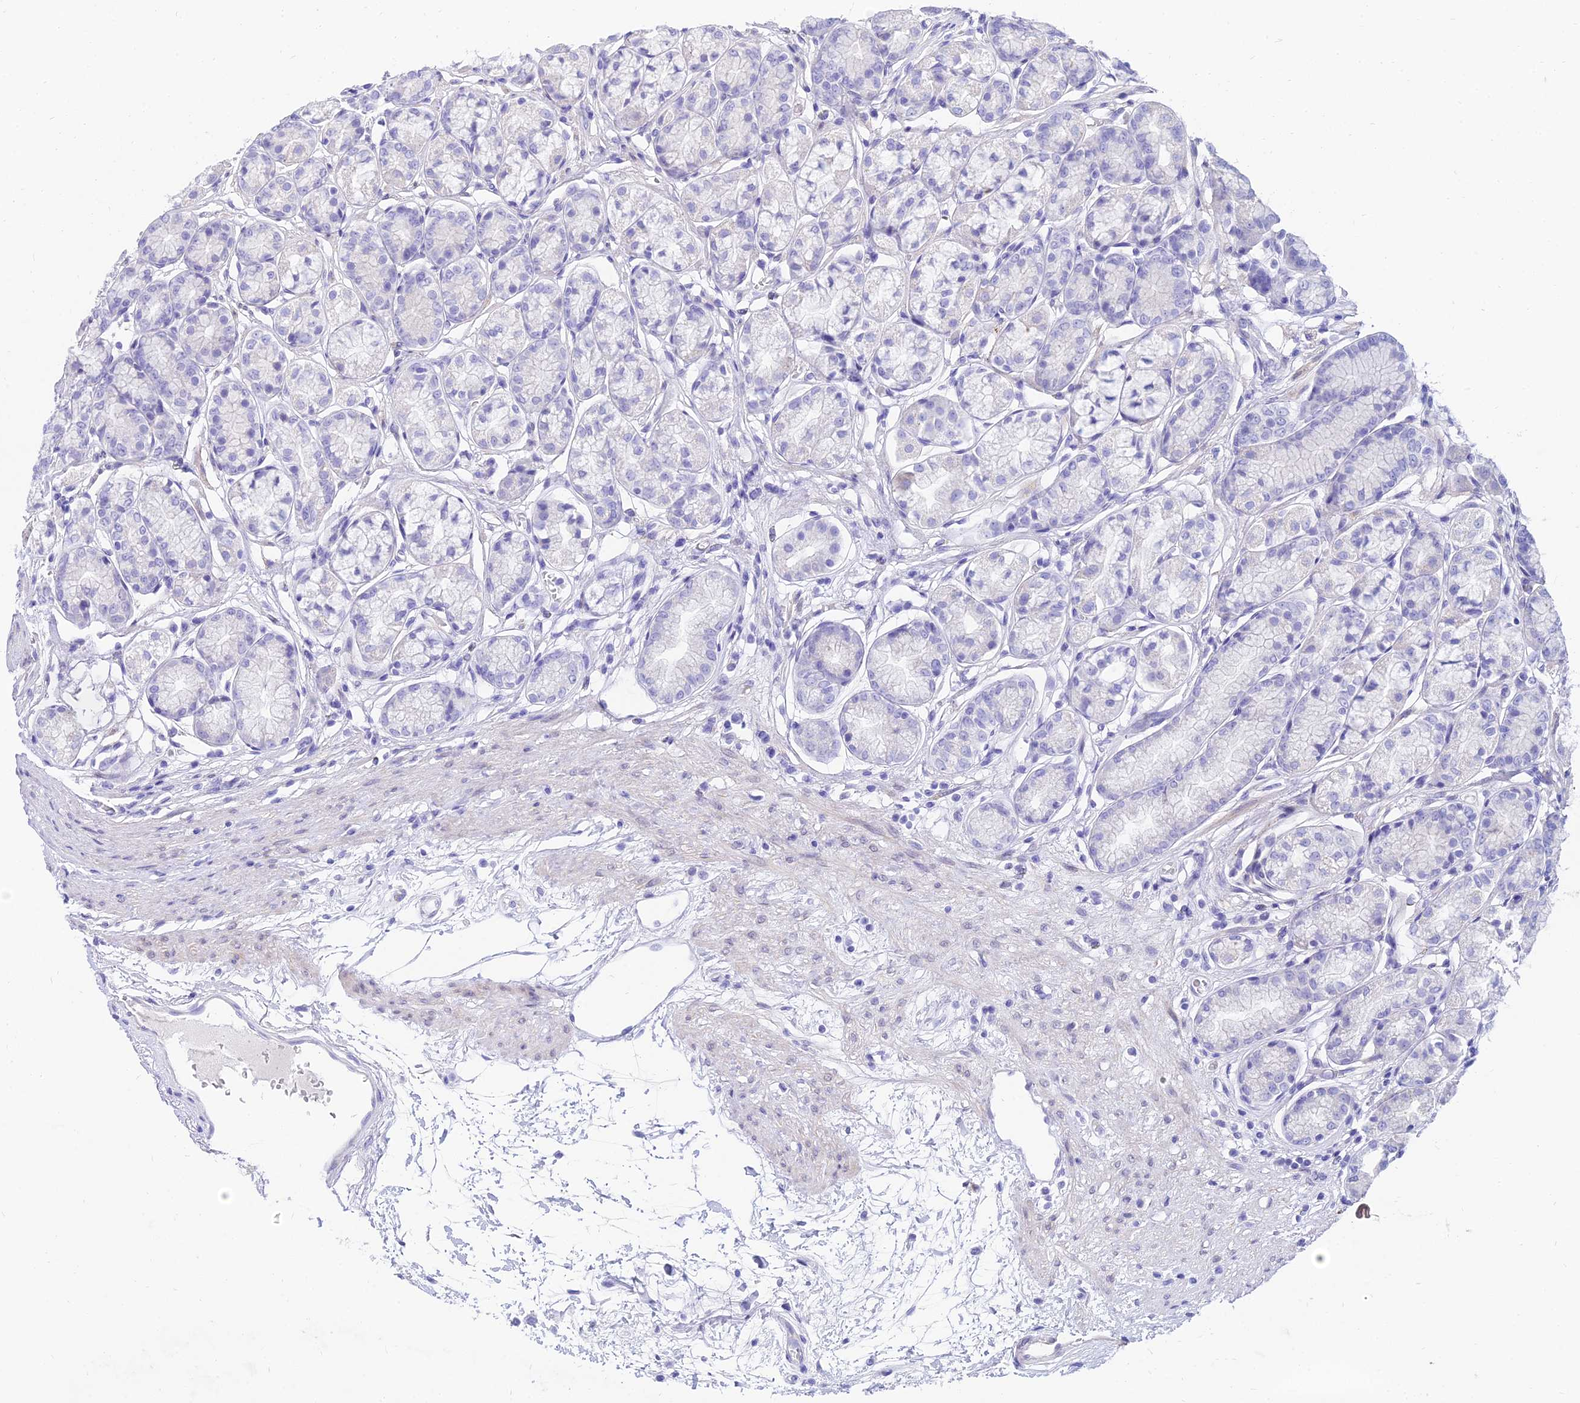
{"staining": {"intensity": "negative", "quantity": "none", "location": "none"}, "tissue": "stomach", "cell_type": "Glandular cells", "image_type": "normal", "snomed": [{"axis": "morphology", "description": "Normal tissue, NOS"}, {"axis": "morphology", "description": "Adenocarcinoma, NOS"}, {"axis": "morphology", "description": "Adenocarcinoma, High grade"}, {"axis": "topography", "description": "Stomach, upper"}, {"axis": "topography", "description": "Stomach"}], "caption": "The micrograph displays no significant staining in glandular cells of stomach.", "gene": "TAC3", "patient": {"sex": "female", "age": 65}}